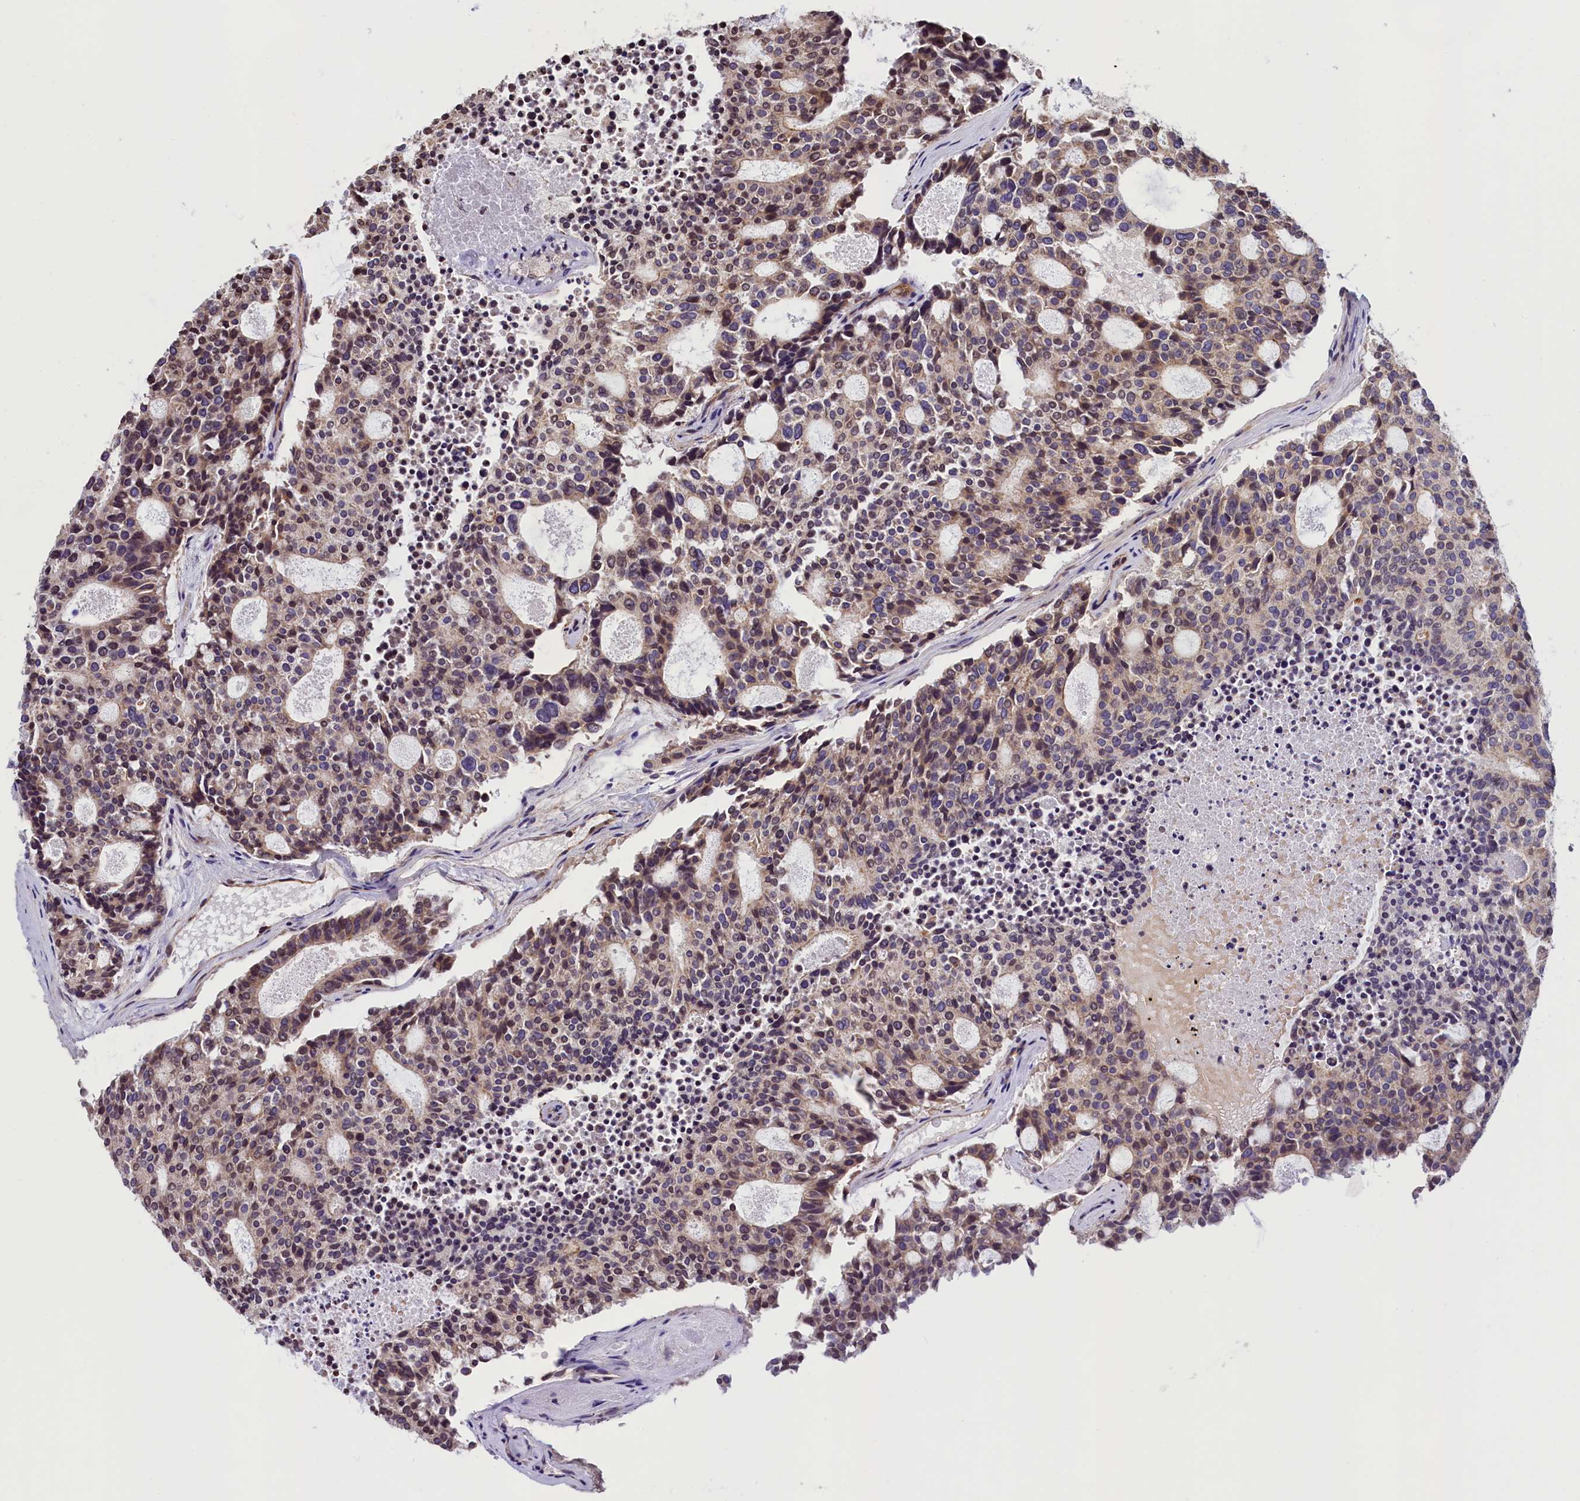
{"staining": {"intensity": "weak", "quantity": ">75%", "location": "cytoplasmic/membranous,nuclear"}, "tissue": "carcinoid", "cell_type": "Tumor cells", "image_type": "cancer", "snomed": [{"axis": "morphology", "description": "Carcinoid, malignant, NOS"}, {"axis": "topography", "description": "Pancreas"}], "caption": "Immunohistochemistry (DAB (3,3'-diaminobenzidine)) staining of human carcinoid reveals weak cytoplasmic/membranous and nuclear protein staining in approximately >75% of tumor cells. (DAB IHC with brightfield microscopy, high magnification).", "gene": "ZNF2", "patient": {"sex": "female", "age": 54}}